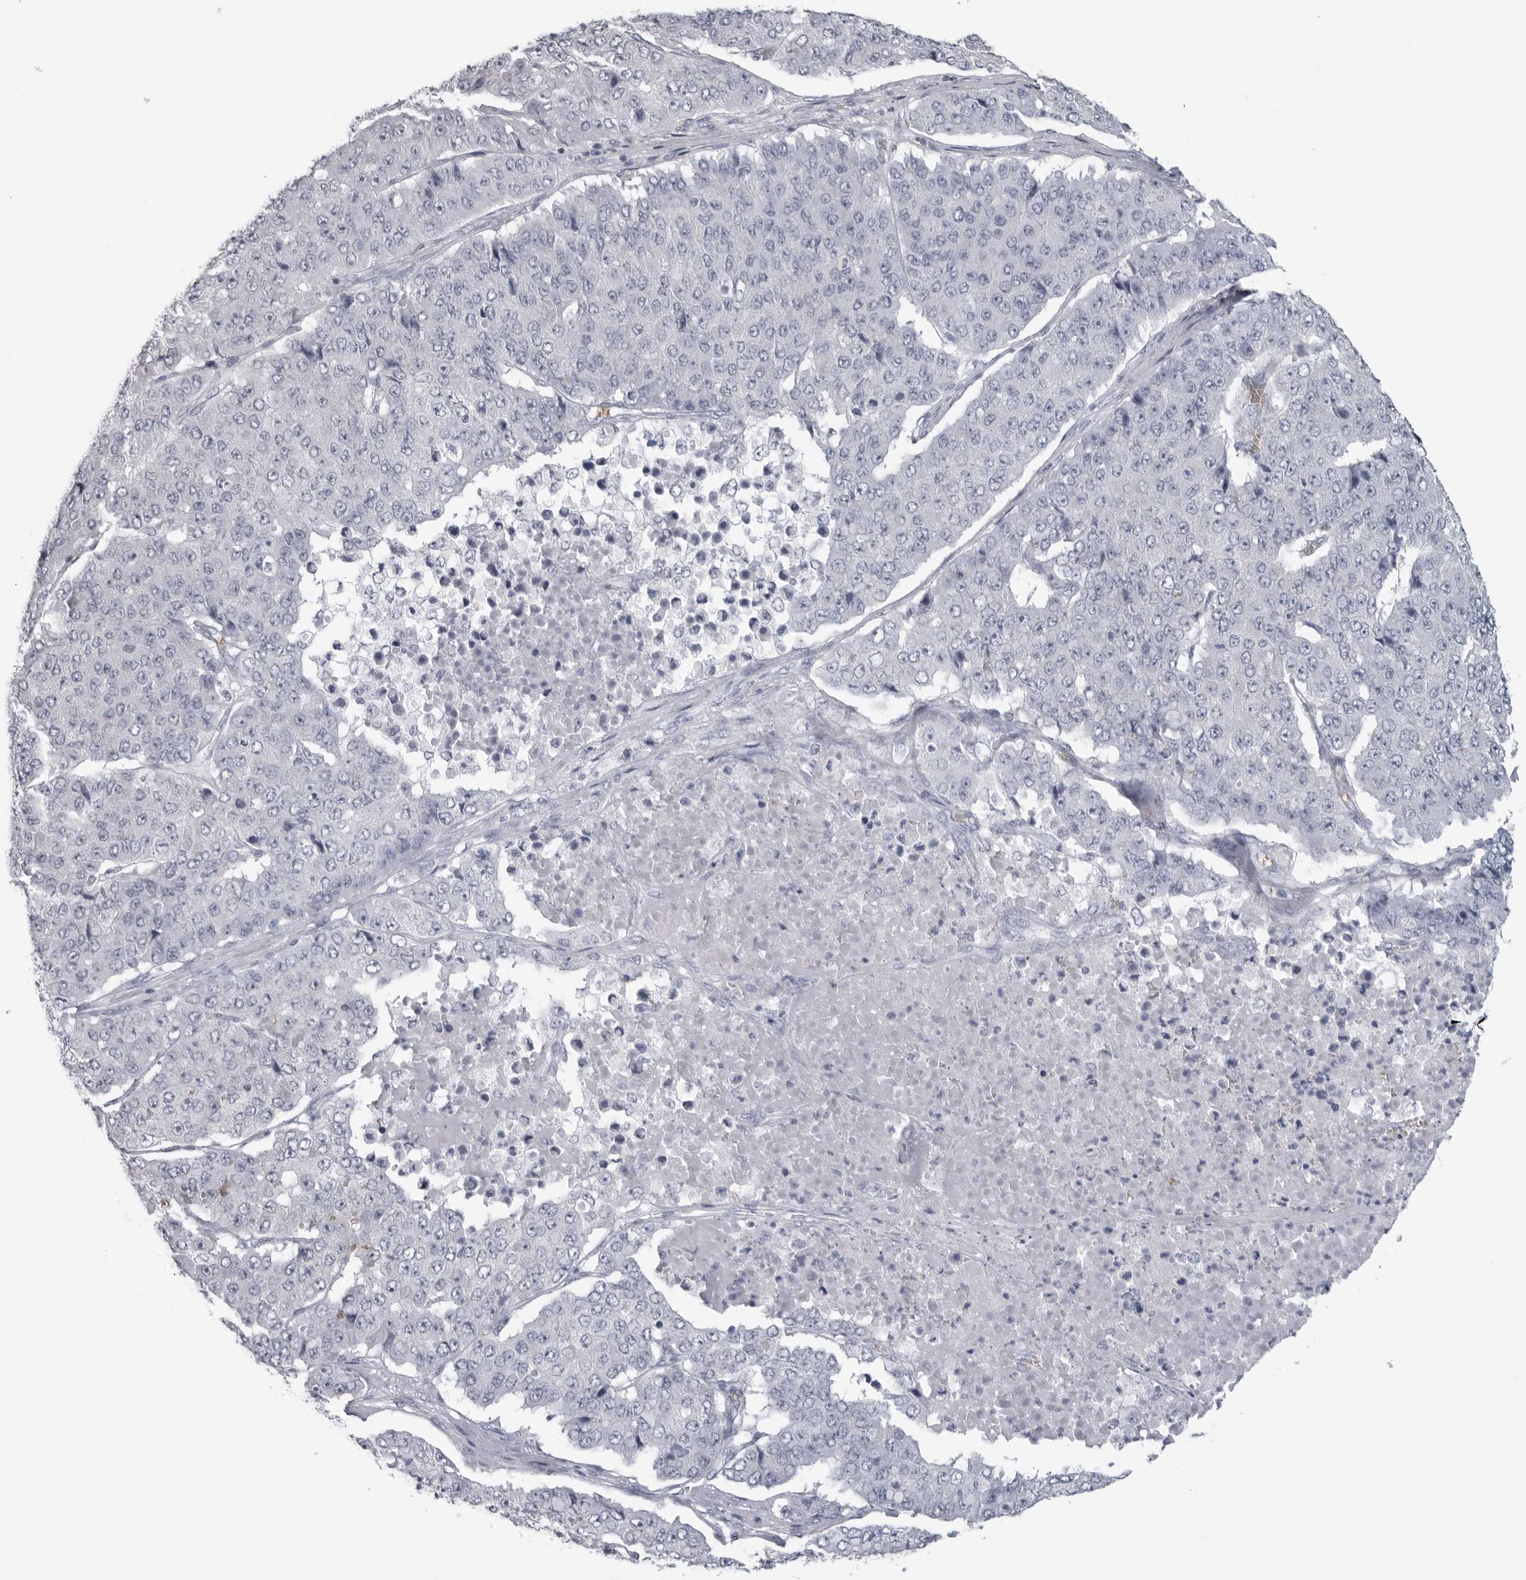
{"staining": {"intensity": "negative", "quantity": "none", "location": "none"}, "tissue": "pancreatic cancer", "cell_type": "Tumor cells", "image_type": "cancer", "snomed": [{"axis": "morphology", "description": "Adenocarcinoma, NOS"}, {"axis": "topography", "description": "Pancreas"}], "caption": "The image reveals no significant staining in tumor cells of adenocarcinoma (pancreatic).", "gene": "EPB41", "patient": {"sex": "male", "age": 50}}